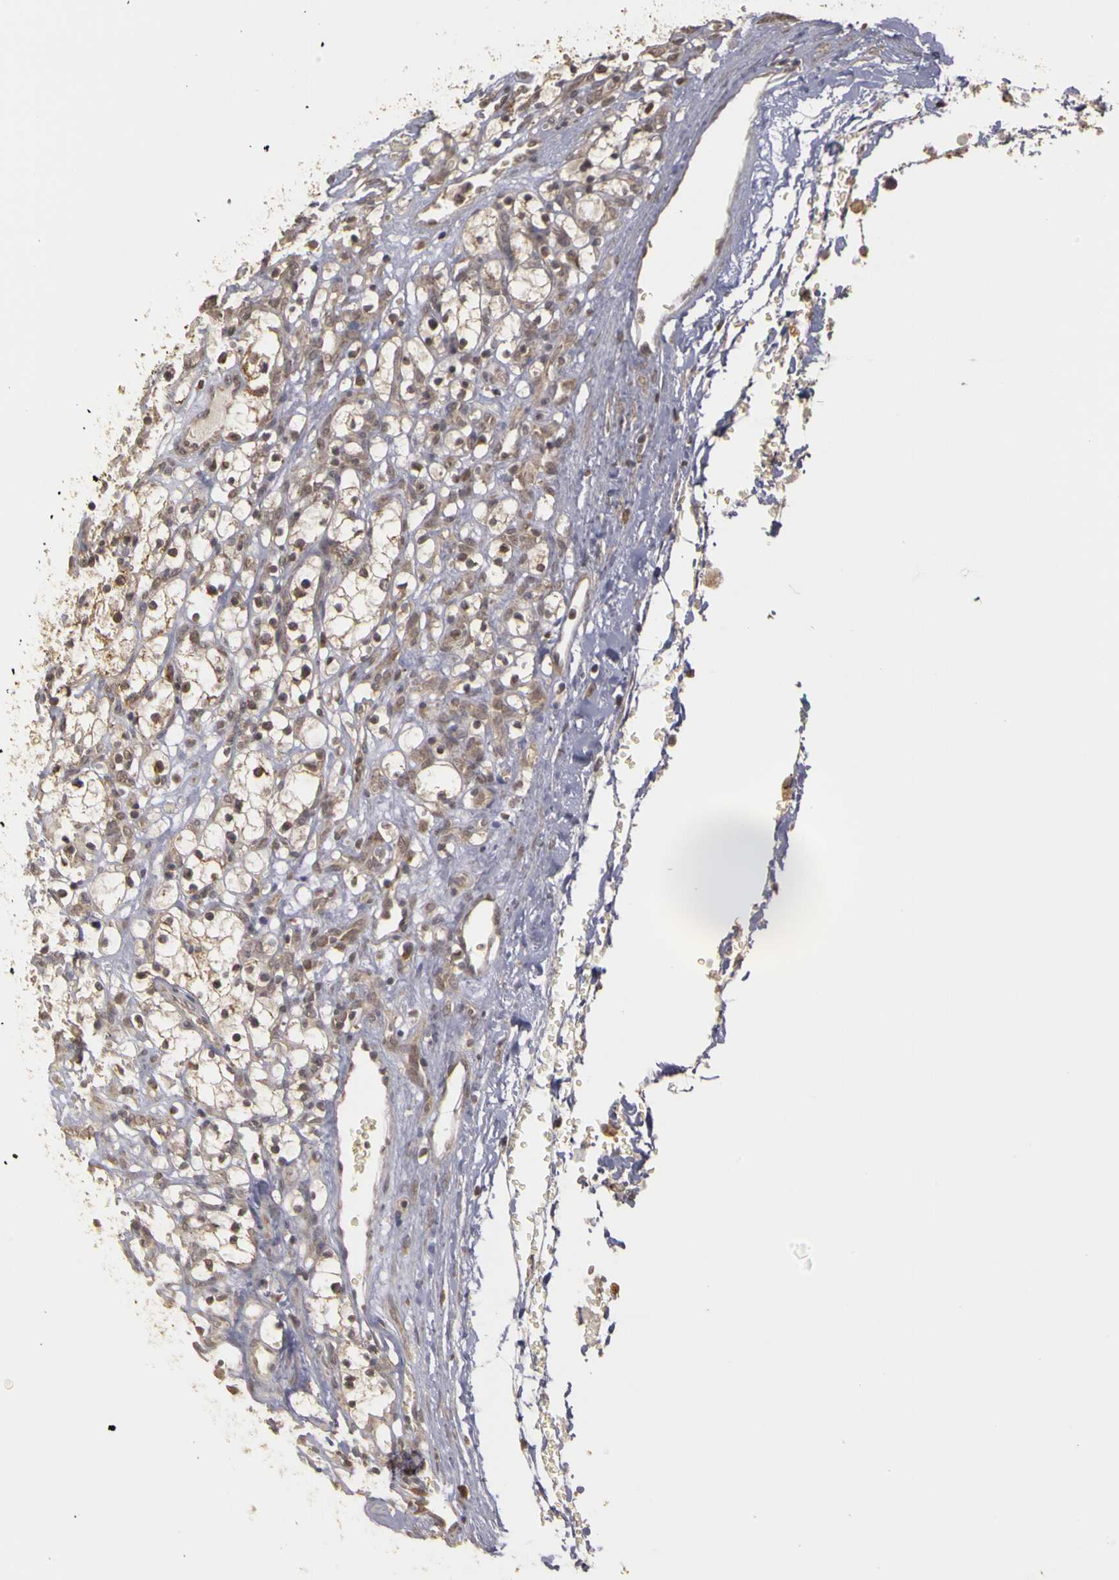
{"staining": {"intensity": "weak", "quantity": "25%-75%", "location": "cytoplasmic/membranous"}, "tissue": "renal cancer", "cell_type": "Tumor cells", "image_type": "cancer", "snomed": [{"axis": "morphology", "description": "Adenocarcinoma, NOS"}, {"axis": "topography", "description": "Kidney"}], "caption": "This image displays immunohistochemistry staining of renal cancer, with low weak cytoplasmic/membranous positivity in about 25%-75% of tumor cells.", "gene": "FRMD7", "patient": {"sex": "female", "age": 83}}